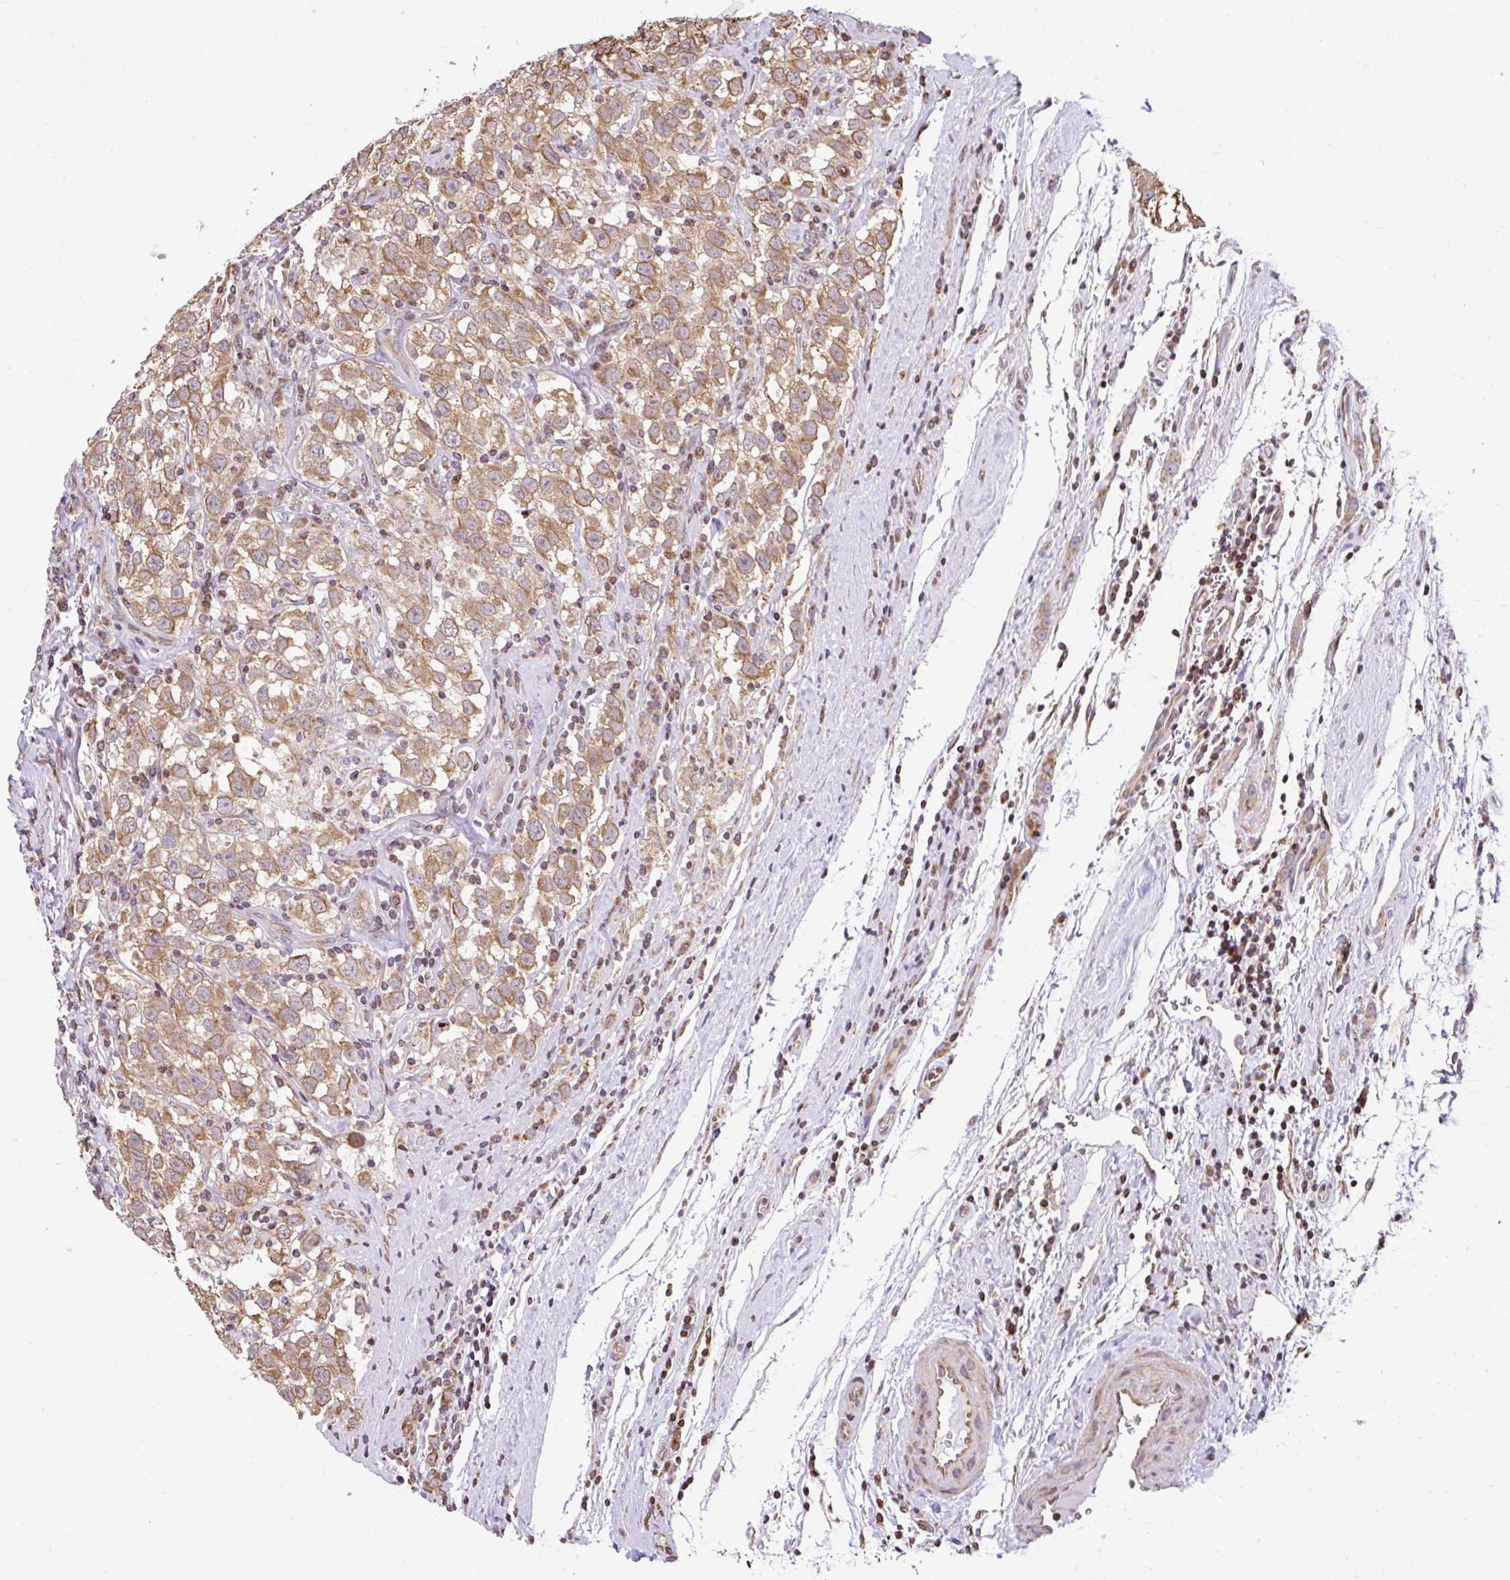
{"staining": {"intensity": "moderate", "quantity": ">75%", "location": "cytoplasmic/membranous"}, "tissue": "testis cancer", "cell_type": "Tumor cells", "image_type": "cancer", "snomed": [{"axis": "morphology", "description": "Seminoma, NOS"}, {"axis": "topography", "description": "Testis"}], "caption": "Human testis seminoma stained with a brown dye exhibits moderate cytoplasmic/membranous positive positivity in approximately >75% of tumor cells.", "gene": "FIGNL1", "patient": {"sex": "male", "age": 41}}